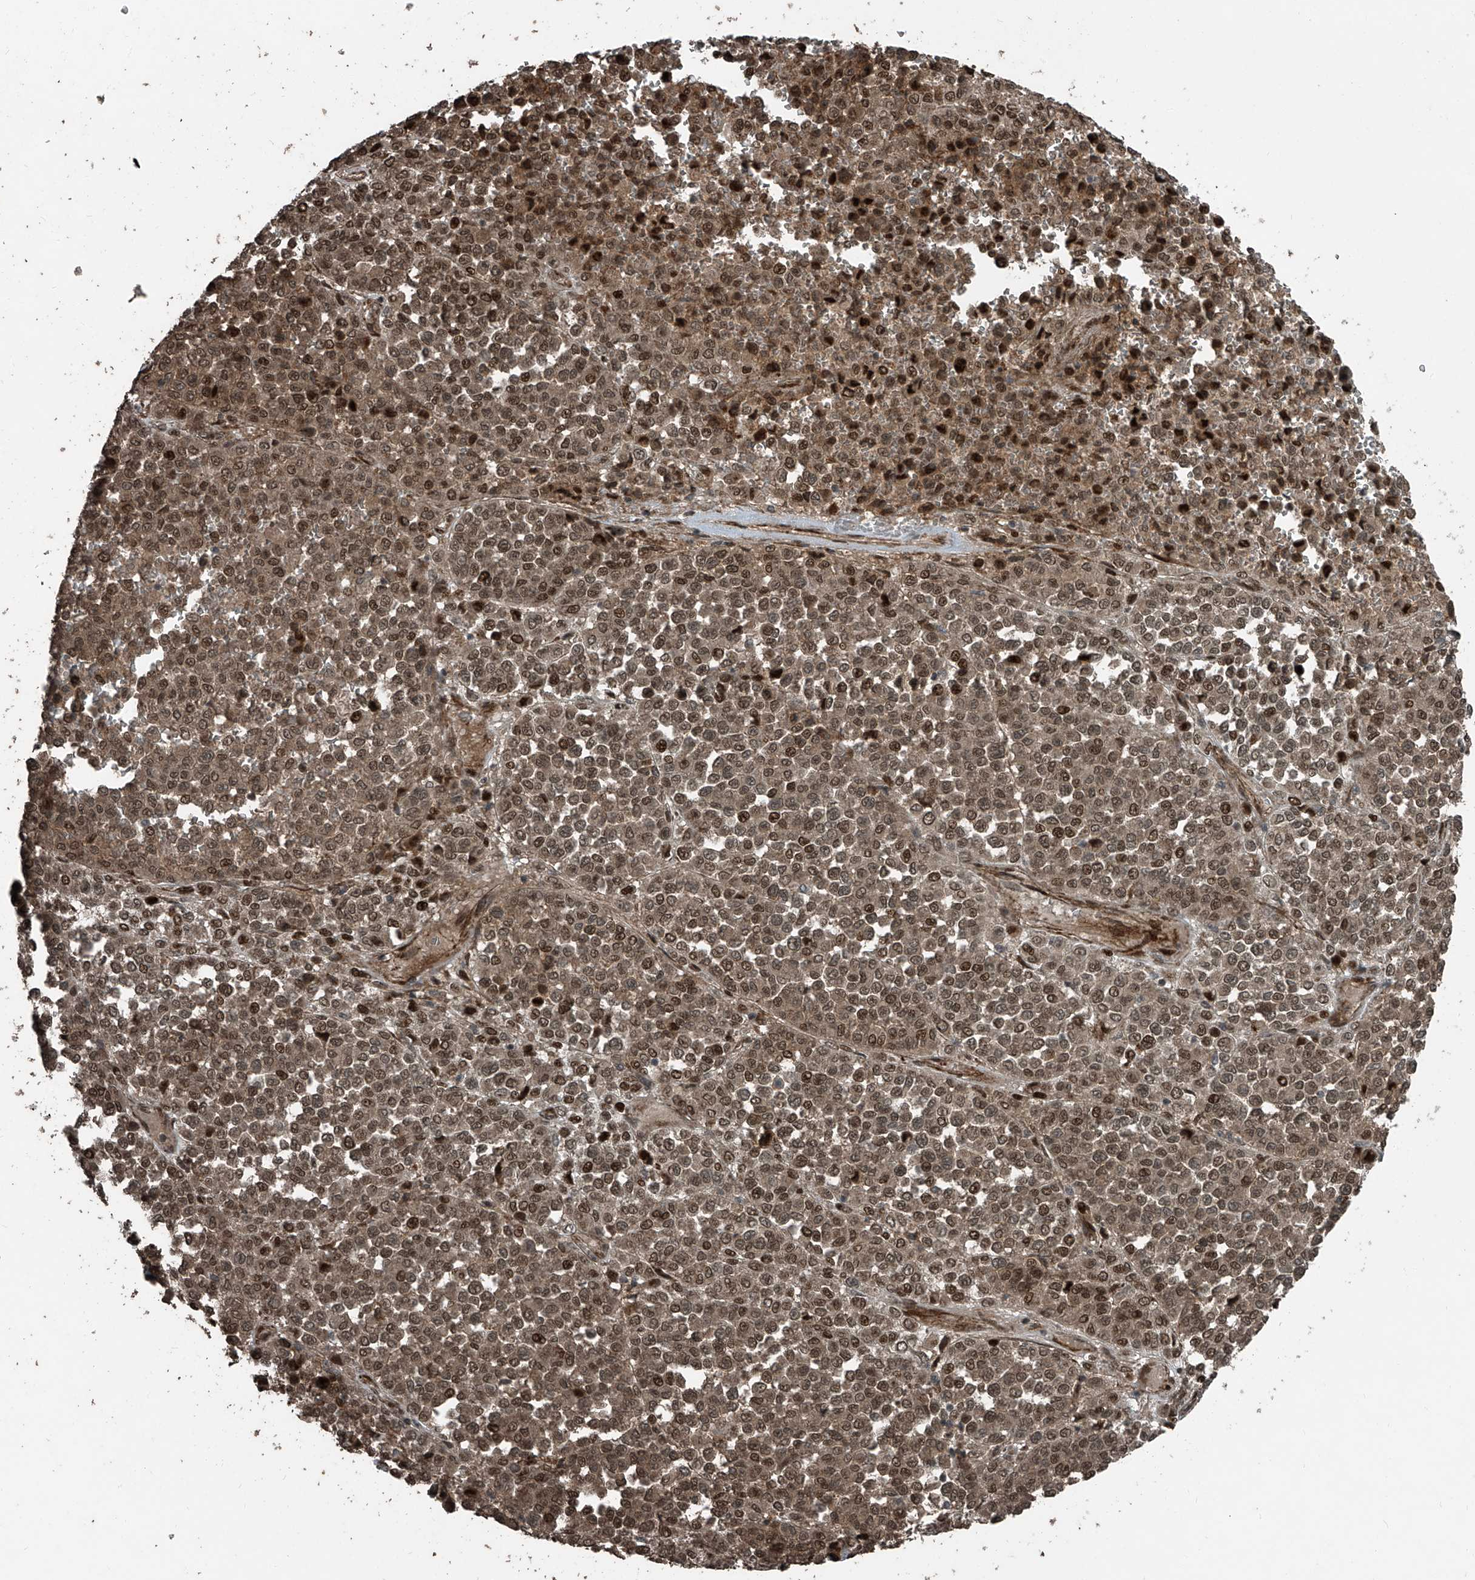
{"staining": {"intensity": "moderate", "quantity": ">75%", "location": "cytoplasmic/membranous,nuclear"}, "tissue": "melanoma", "cell_type": "Tumor cells", "image_type": "cancer", "snomed": [{"axis": "morphology", "description": "Malignant melanoma, Metastatic site"}, {"axis": "topography", "description": "Pancreas"}], "caption": "Immunohistochemistry (IHC) micrograph of neoplastic tissue: malignant melanoma (metastatic site) stained using IHC reveals medium levels of moderate protein expression localized specifically in the cytoplasmic/membranous and nuclear of tumor cells, appearing as a cytoplasmic/membranous and nuclear brown color.", "gene": "ZNF570", "patient": {"sex": "female", "age": 30}}